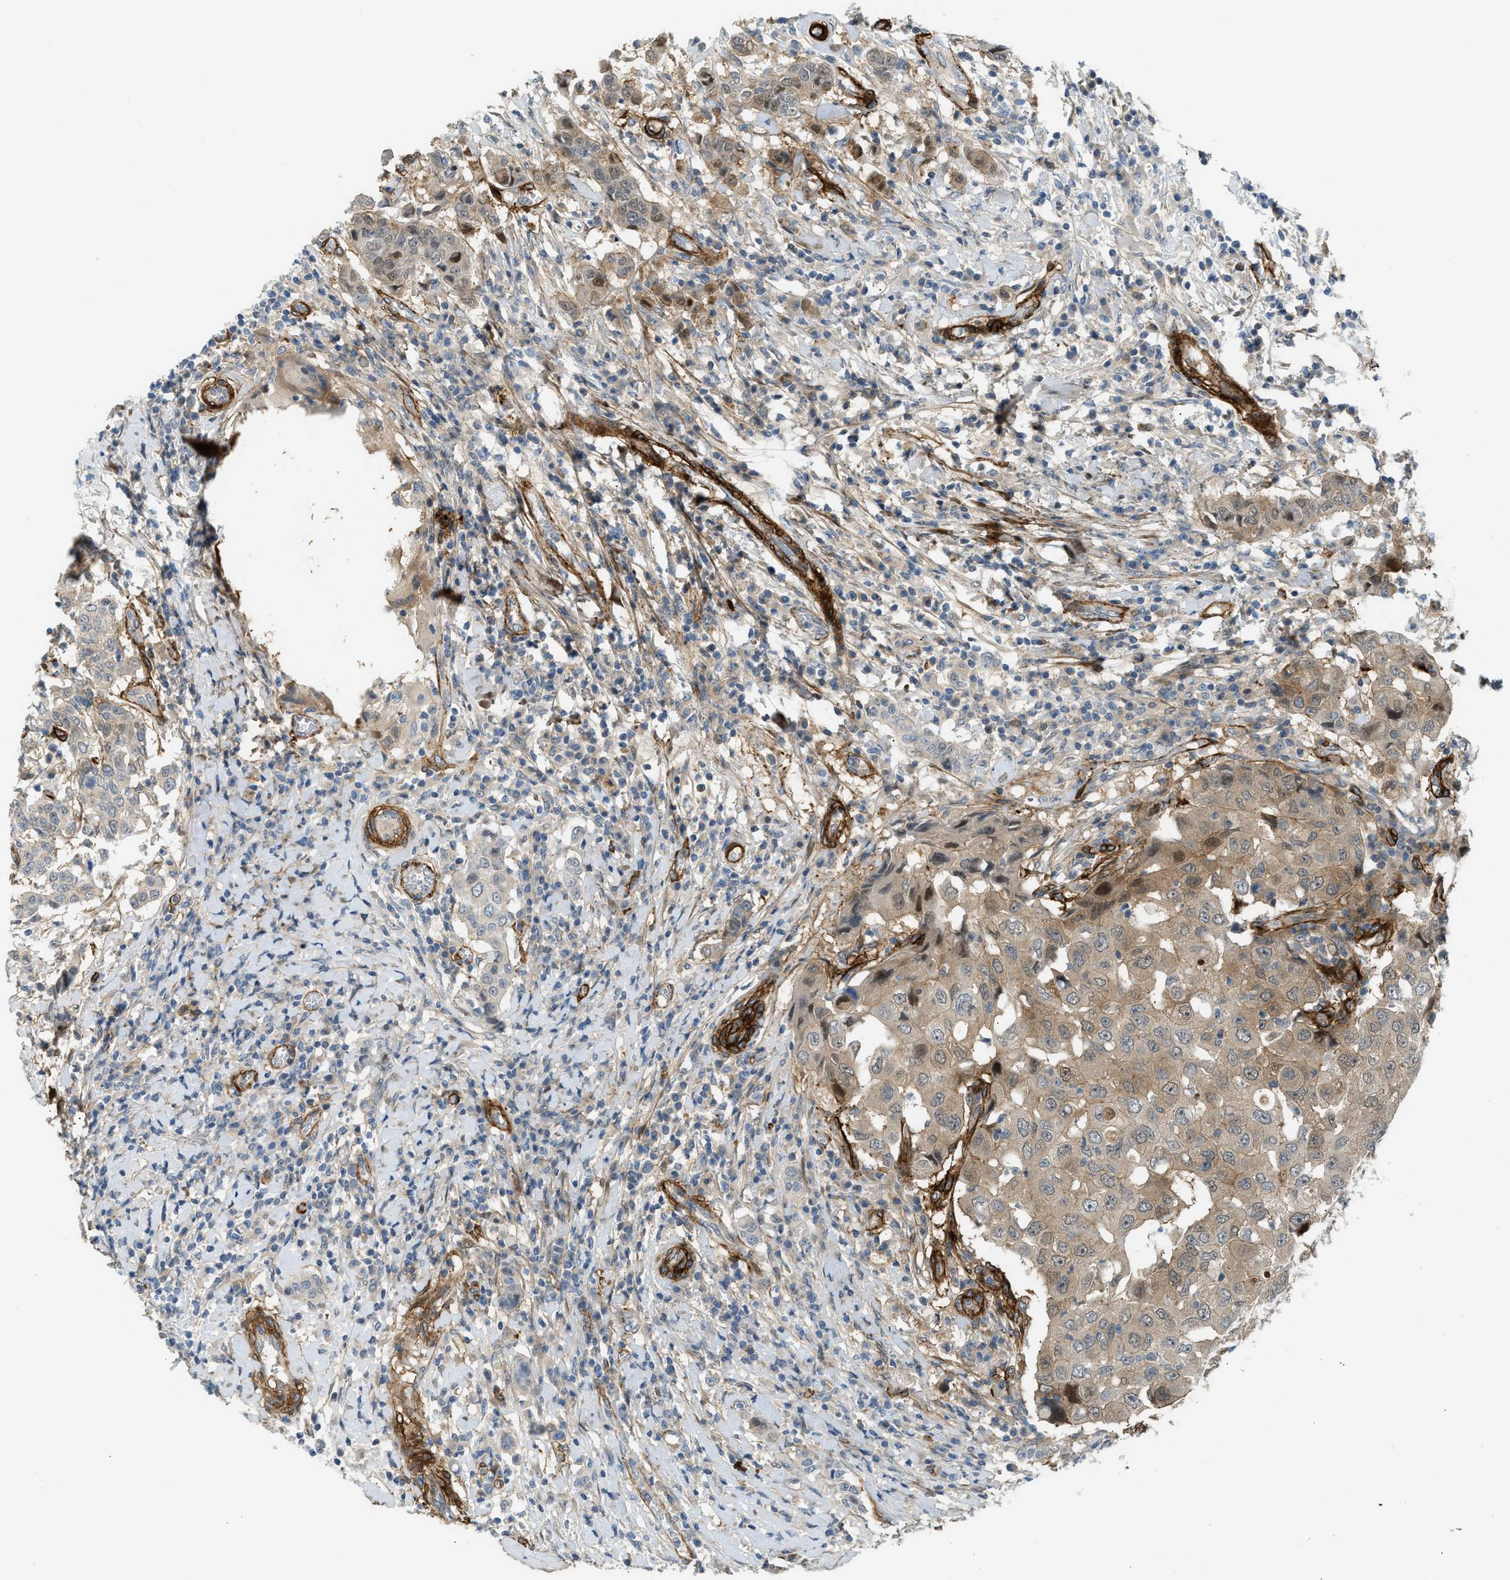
{"staining": {"intensity": "moderate", "quantity": ">75%", "location": "cytoplasmic/membranous"}, "tissue": "breast cancer", "cell_type": "Tumor cells", "image_type": "cancer", "snomed": [{"axis": "morphology", "description": "Duct carcinoma"}, {"axis": "topography", "description": "Breast"}], "caption": "Breast cancer was stained to show a protein in brown. There is medium levels of moderate cytoplasmic/membranous positivity in approximately >75% of tumor cells.", "gene": "EDNRA", "patient": {"sex": "female", "age": 27}}